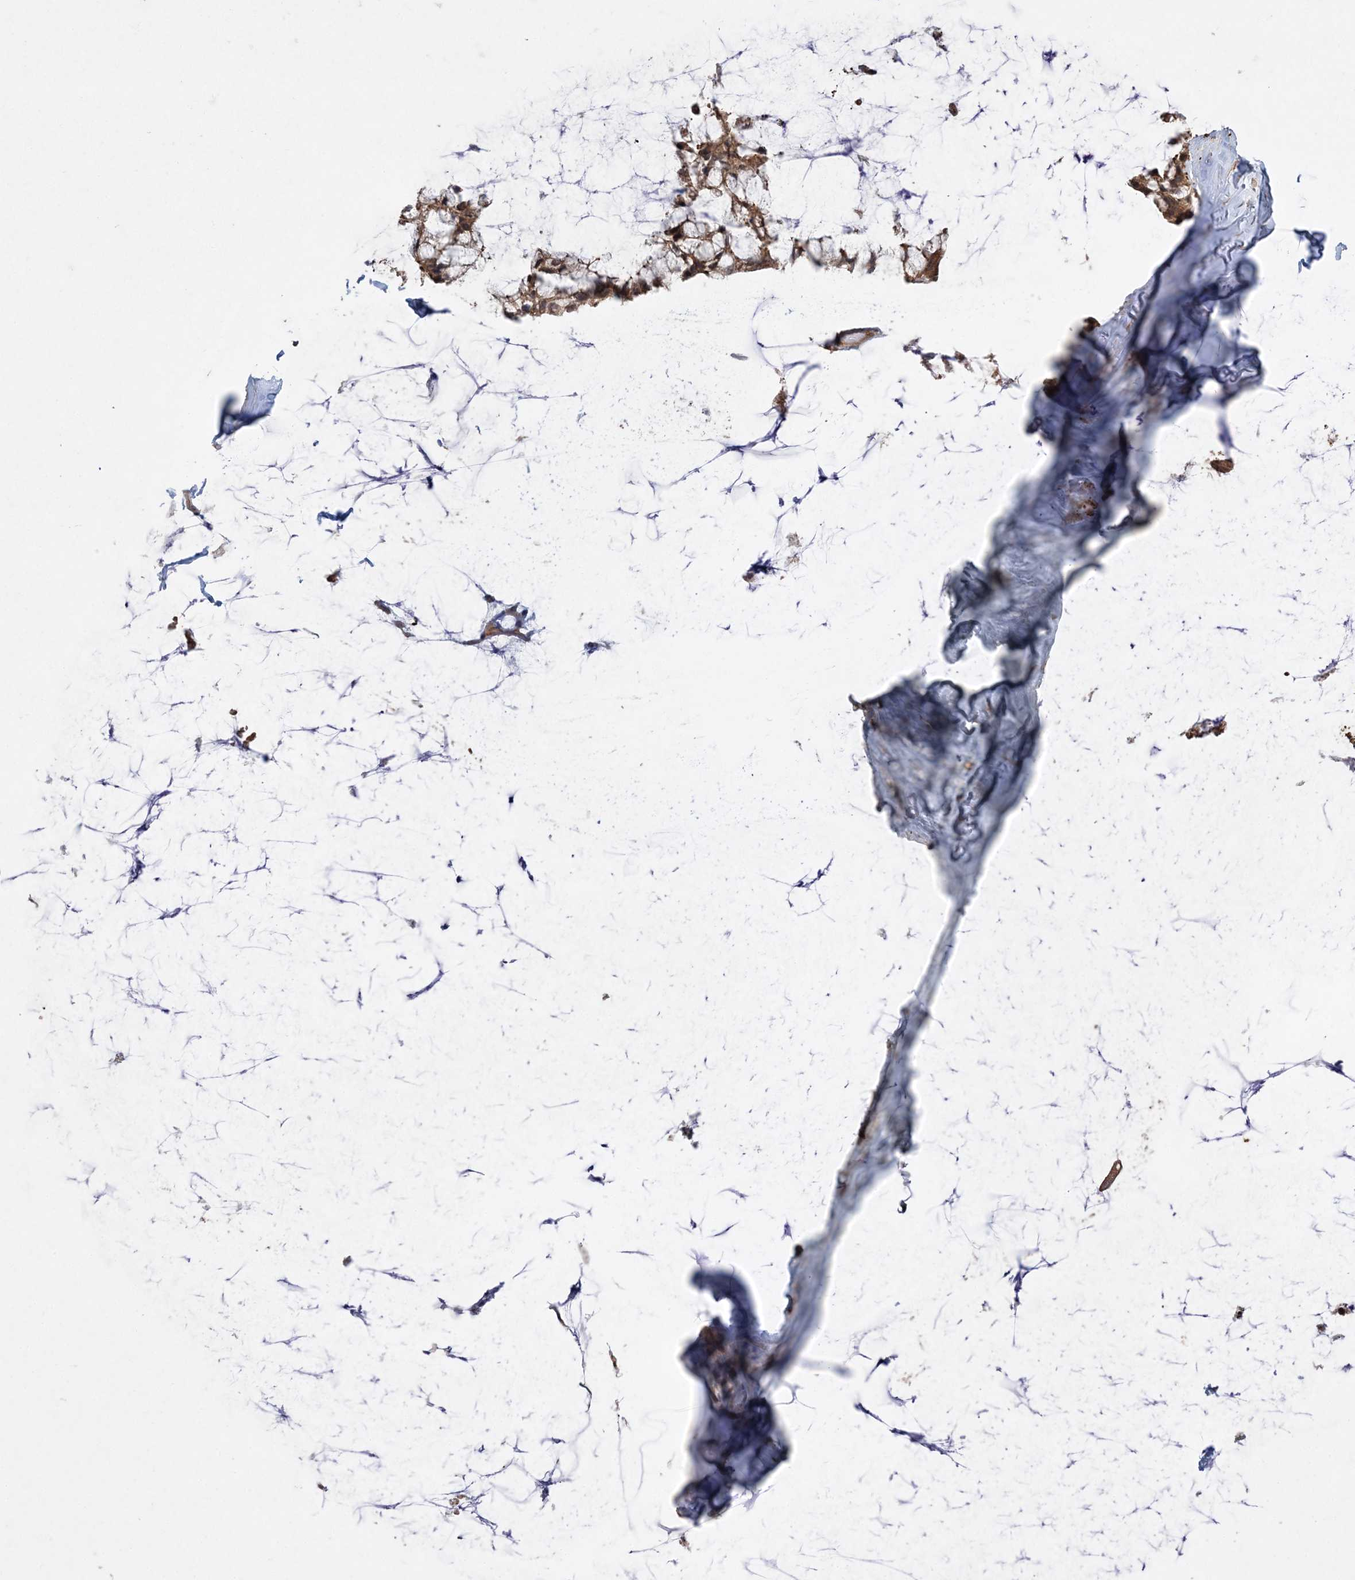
{"staining": {"intensity": "moderate", "quantity": ">75%", "location": "cytoplasmic/membranous,nuclear"}, "tissue": "ovarian cancer", "cell_type": "Tumor cells", "image_type": "cancer", "snomed": [{"axis": "morphology", "description": "Cystadenocarcinoma, mucinous, NOS"}, {"axis": "topography", "description": "Ovary"}], "caption": "A histopathology image of human ovarian cancer (mucinous cystadenocarcinoma) stained for a protein reveals moderate cytoplasmic/membranous and nuclear brown staining in tumor cells.", "gene": "MMADHC", "patient": {"sex": "female", "age": 39}}